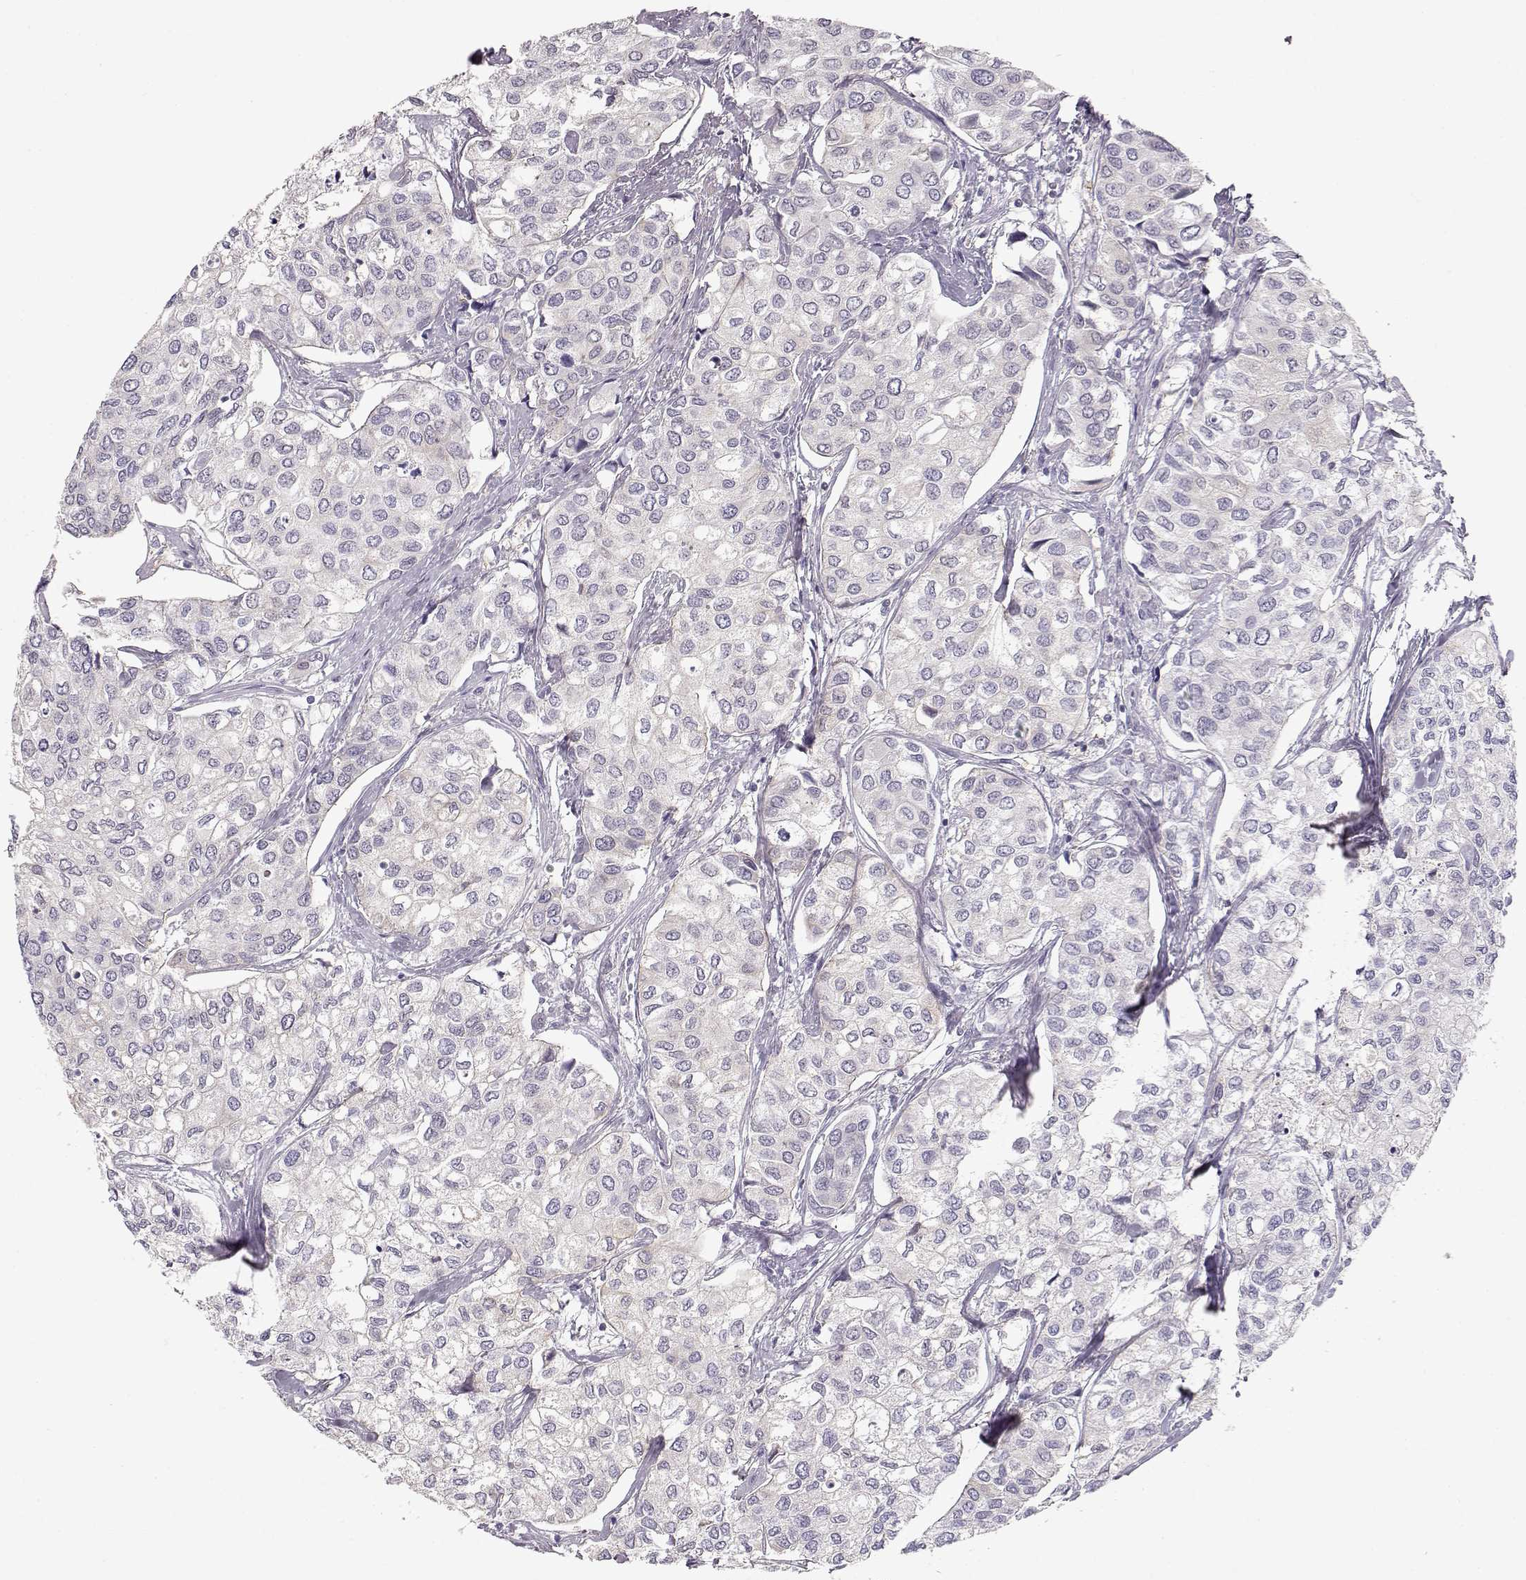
{"staining": {"intensity": "negative", "quantity": "none", "location": "none"}, "tissue": "urothelial cancer", "cell_type": "Tumor cells", "image_type": "cancer", "snomed": [{"axis": "morphology", "description": "Urothelial carcinoma, High grade"}, {"axis": "topography", "description": "Urinary bladder"}], "caption": "Protein analysis of urothelial cancer reveals no significant expression in tumor cells.", "gene": "TEPP", "patient": {"sex": "male", "age": 73}}